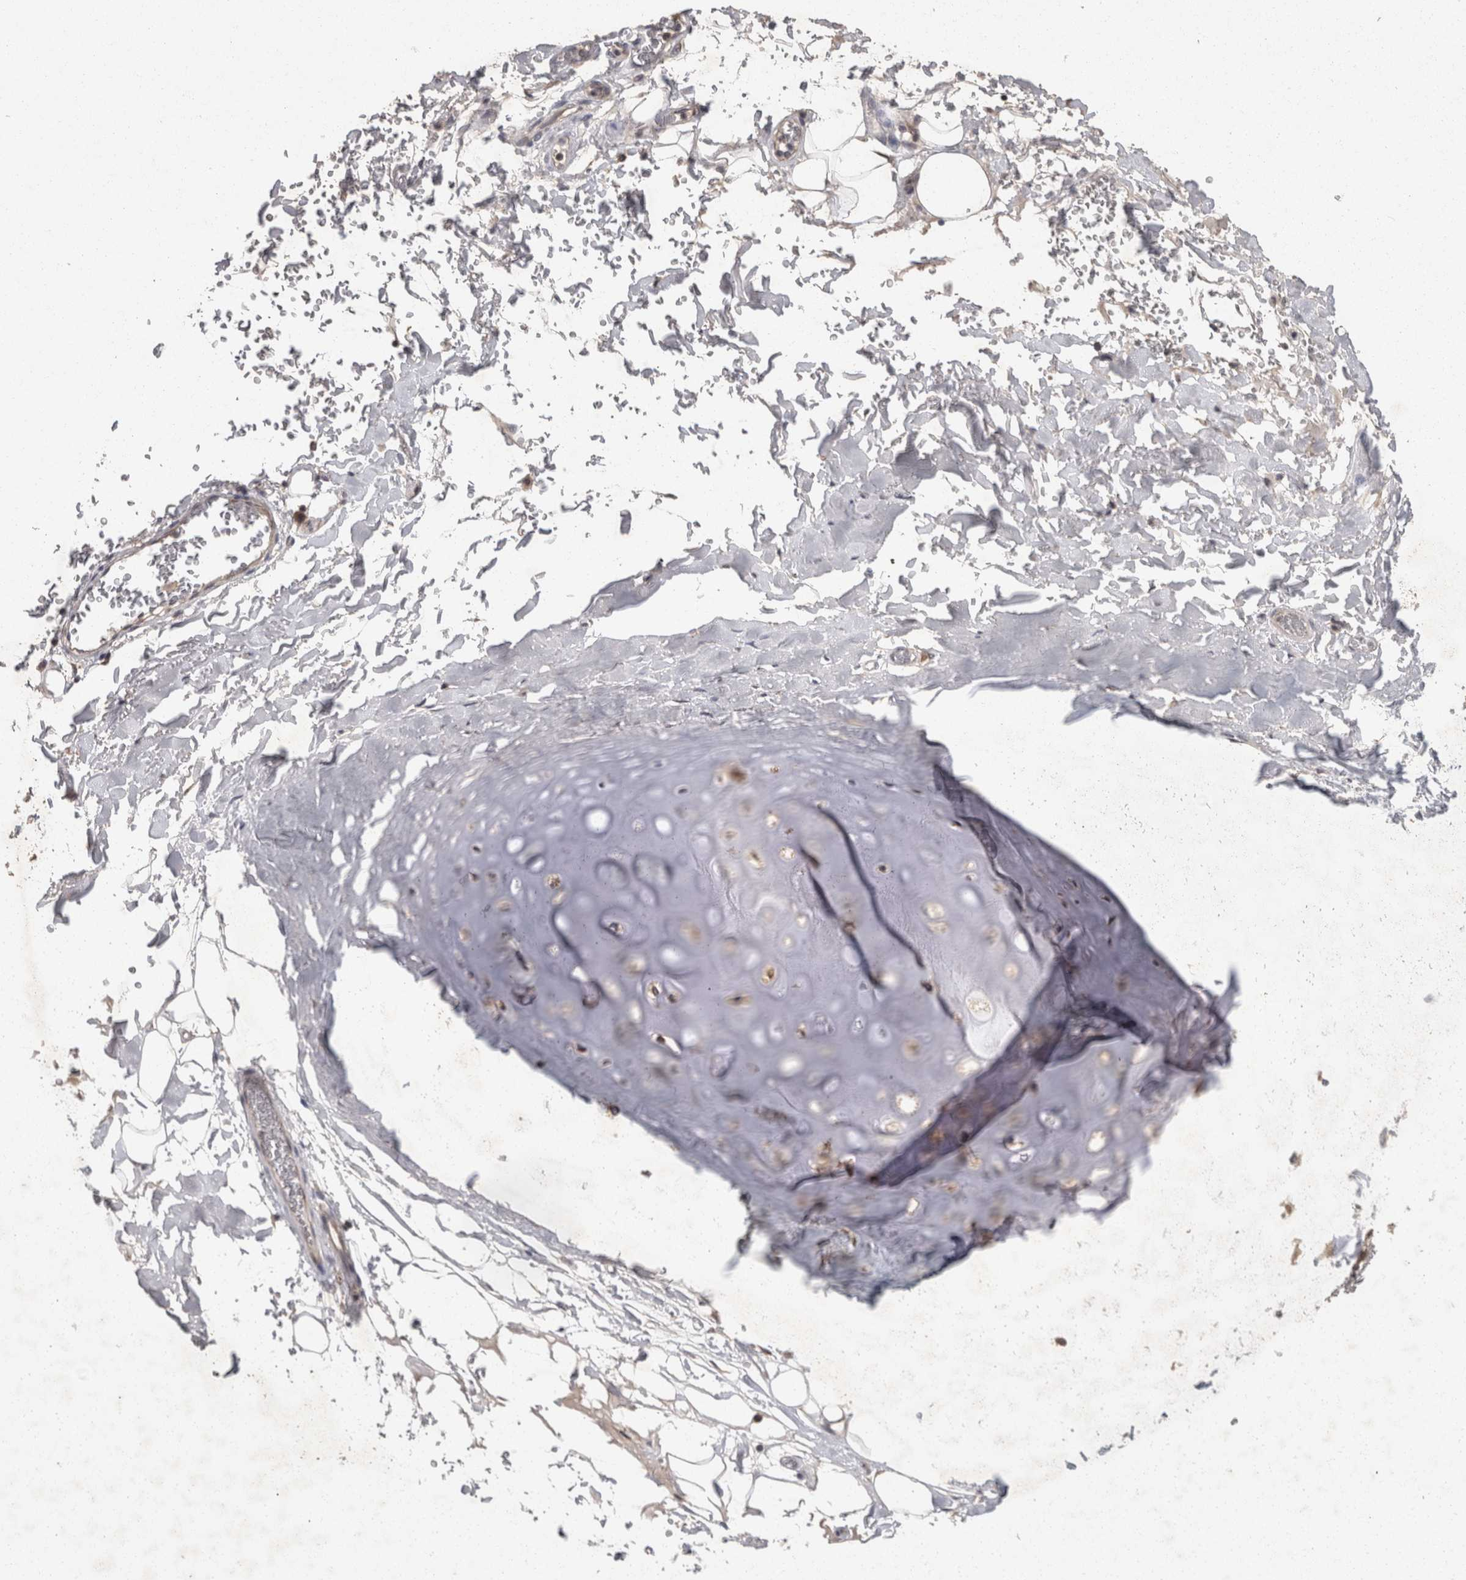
{"staining": {"intensity": "weak", "quantity": ">75%", "location": "cytoplasmic/membranous"}, "tissue": "adipose tissue", "cell_type": "Adipocytes", "image_type": "normal", "snomed": [{"axis": "morphology", "description": "Normal tissue, NOS"}, {"axis": "topography", "description": "Cartilage tissue"}], "caption": "This image demonstrates unremarkable adipose tissue stained with IHC to label a protein in brown. The cytoplasmic/membranous of adipocytes show weak positivity for the protein. Nuclei are counter-stained blue.", "gene": "ACAT2", "patient": {"sex": "female", "age": 63}}